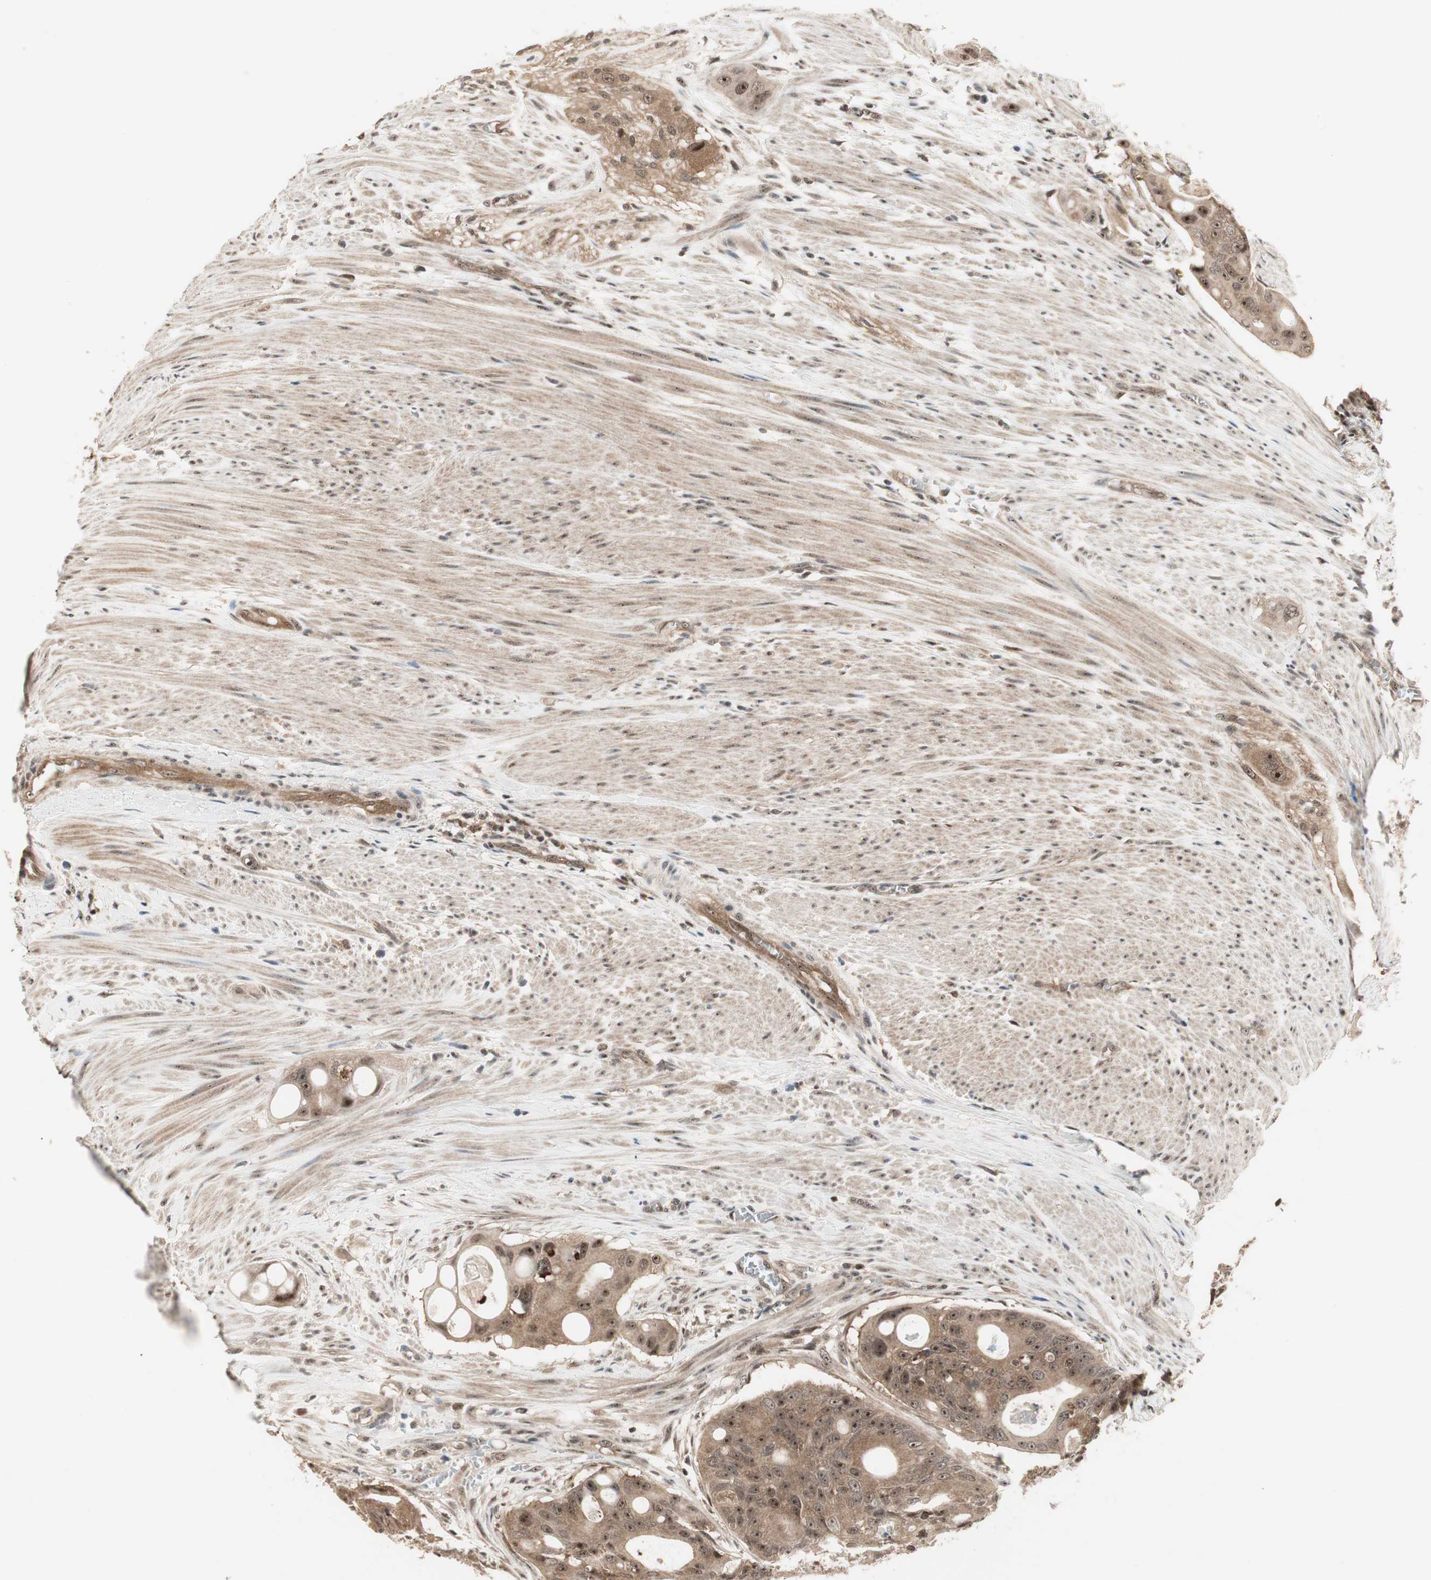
{"staining": {"intensity": "moderate", "quantity": ">75%", "location": "cytoplasmic/membranous,nuclear"}, "tissue": "colorectal cancer", "cell_type": "Tumor cells", "image_type": "cancer", "snomed": [{"axis": "morphology", "description": "Adenocarcinoma, NOS"}, {"axis": "topography", "description": "Colon"}], "caption": "Protein analysis of colorectal adenocarcinoma tissue exhibits moderate cytoplasmic/membranous and nuclear staining in approximately >75% of tumor cells.", "gene": "CSNK2B", "patient": {"sex": "female", "age": 57}}